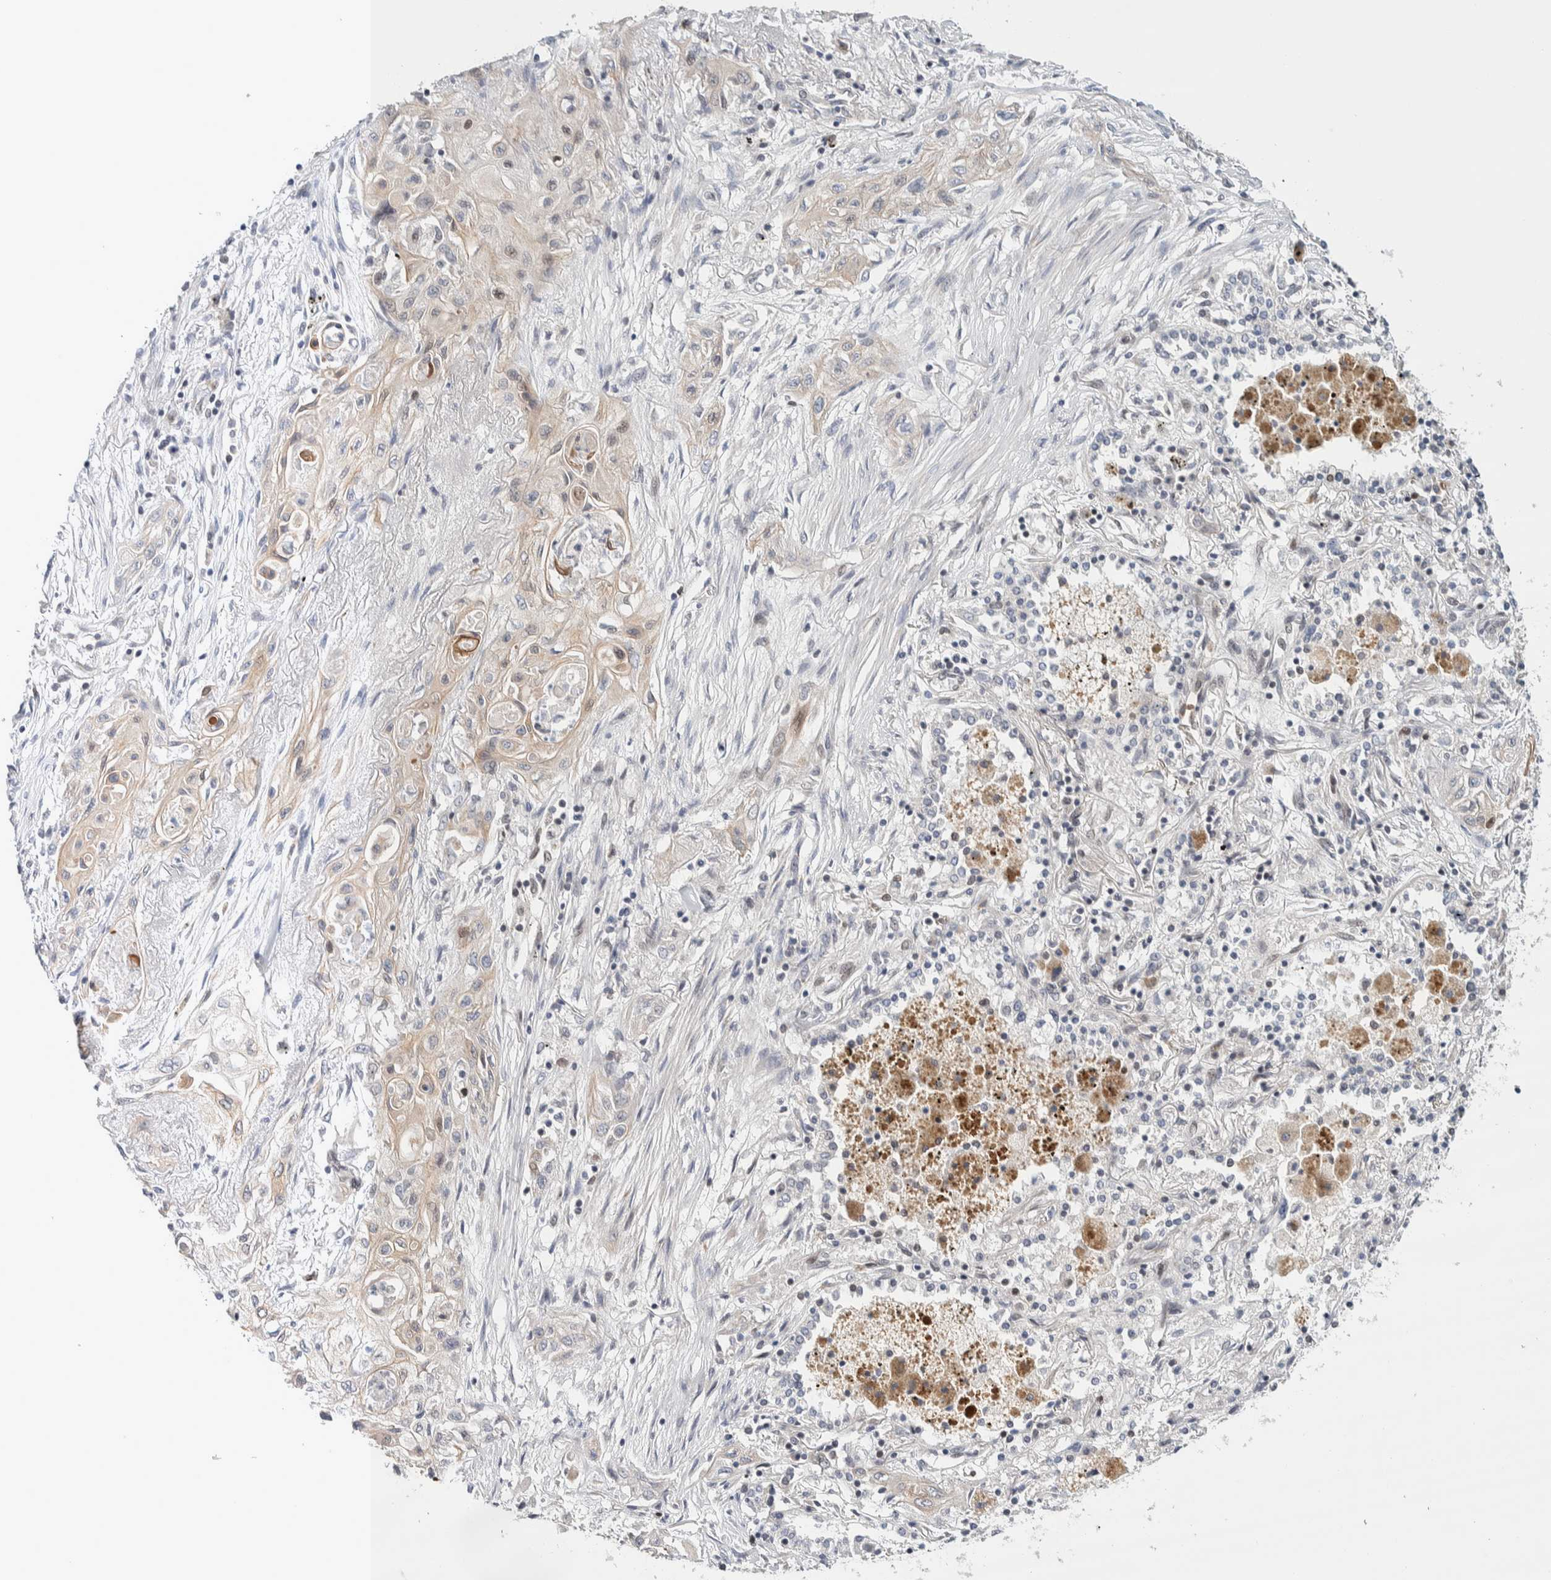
{"staining": {"intensity": "weak", "quantity": "25%-75%", "location": "cytoplasmic/membranous"}, "tissue": "lung cancer", "cell_type": "Tumor cells", "image_type": "cancer", "snomed": [{"axis": "morphology", "description": "Squamous cell carcinoma, NOS"}, {"axis": "topography", "description": "Lung"}], "caption": "Immunohistochemical staining of lung cancer (squamous cell carcinoma) reveals low levels of weak cytoplasmic/membranous expression in about 25%-75% of tumor cells.", "gene": "CRAT", "patient": {"sex": "female", "age": 47}}